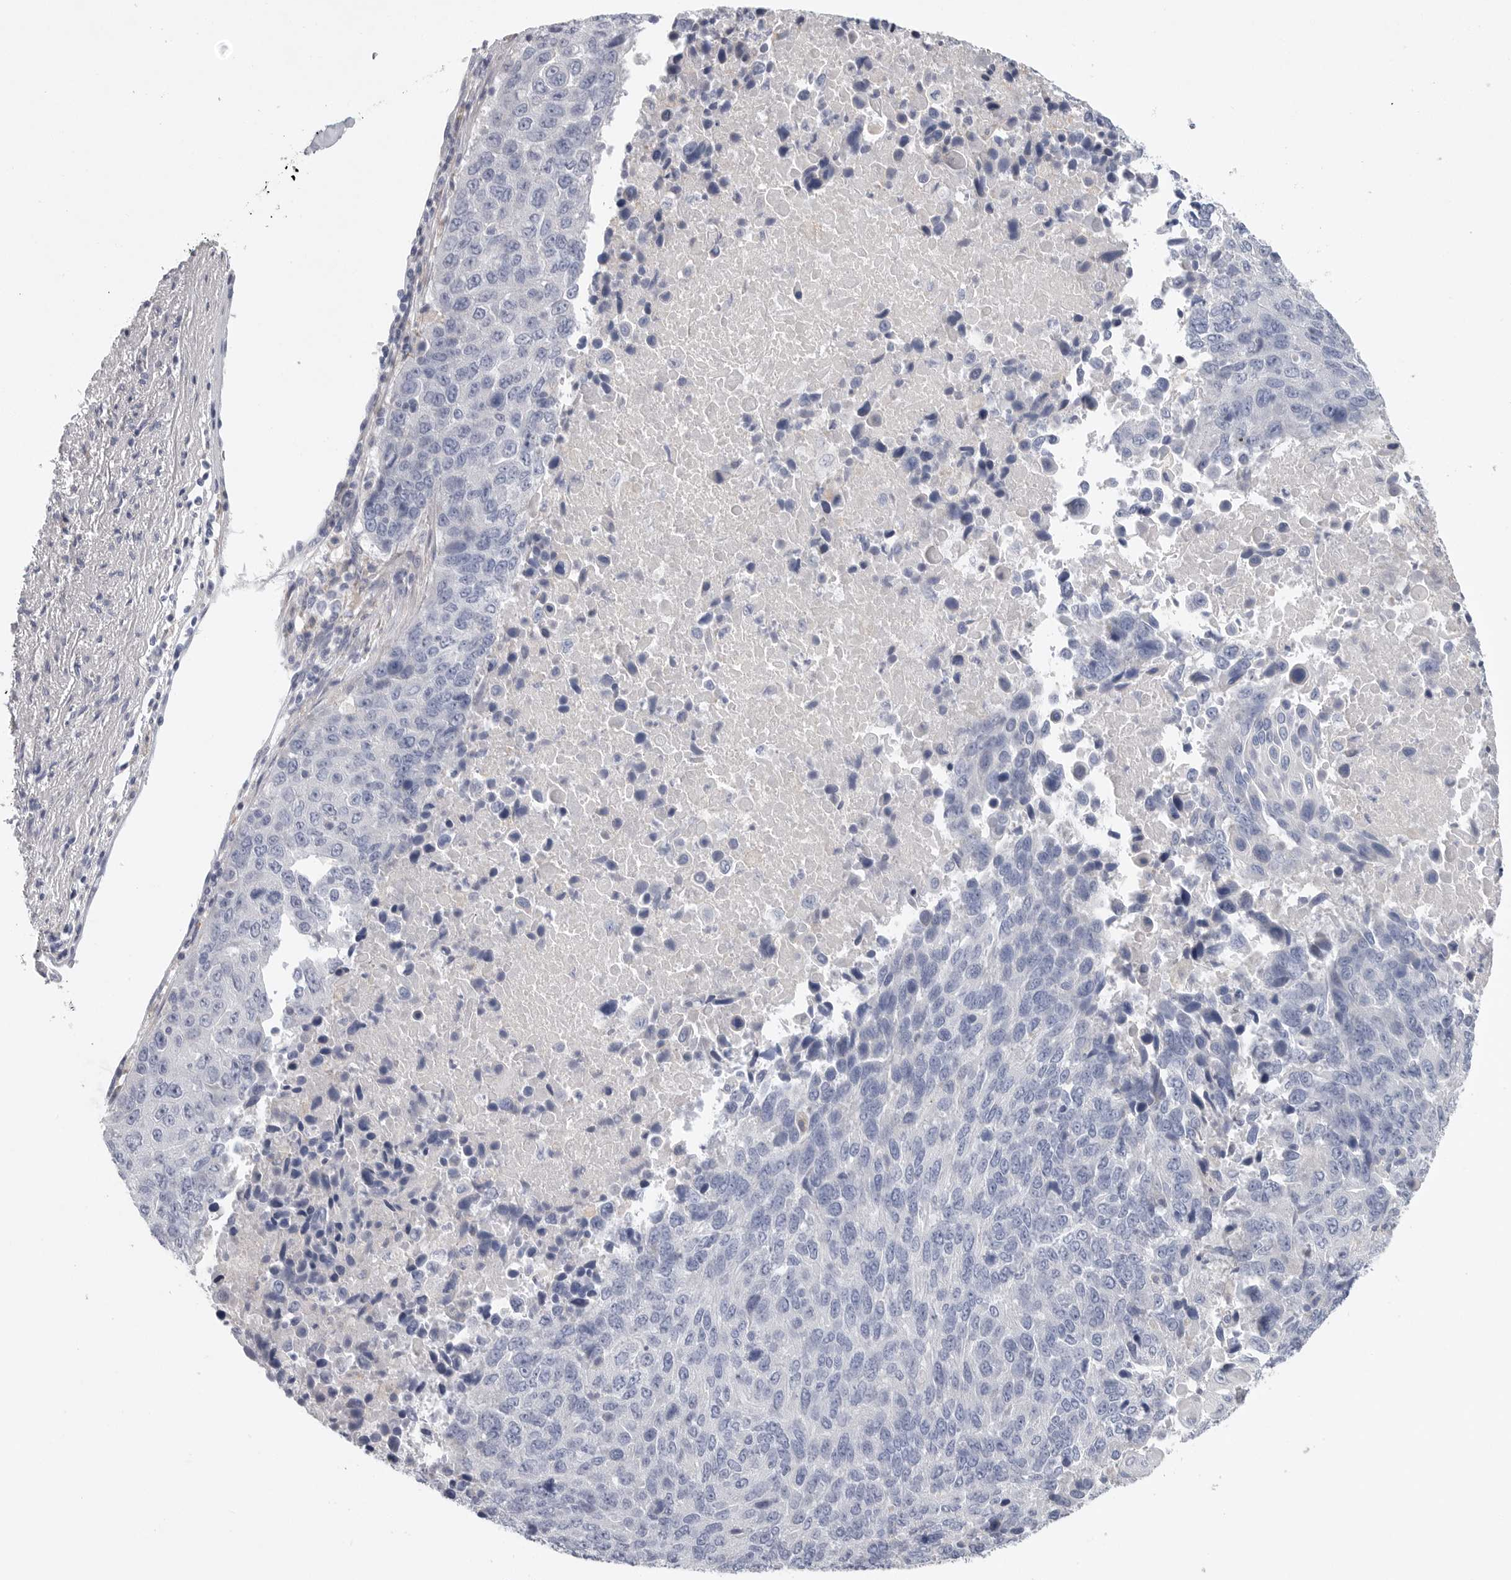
{"staining": {"intensity": "negative", "quantity": "none", "location": "none"}, "tissue": "lung cancer", "cell_type": "Tumor cells", "image_type": "cancer", "snomed": [{"axis": "morphology", "description": "Squamous cell carcinoma, NOS"}, {"axis": "topography", "description": "Lung"}], "caption": "Protein analysis of squamous cell carcinoma (lung) displays no significant staining in tumor cells.", "gene": "CAMK2B", "patient": {"sex": "male", "age": 66}}